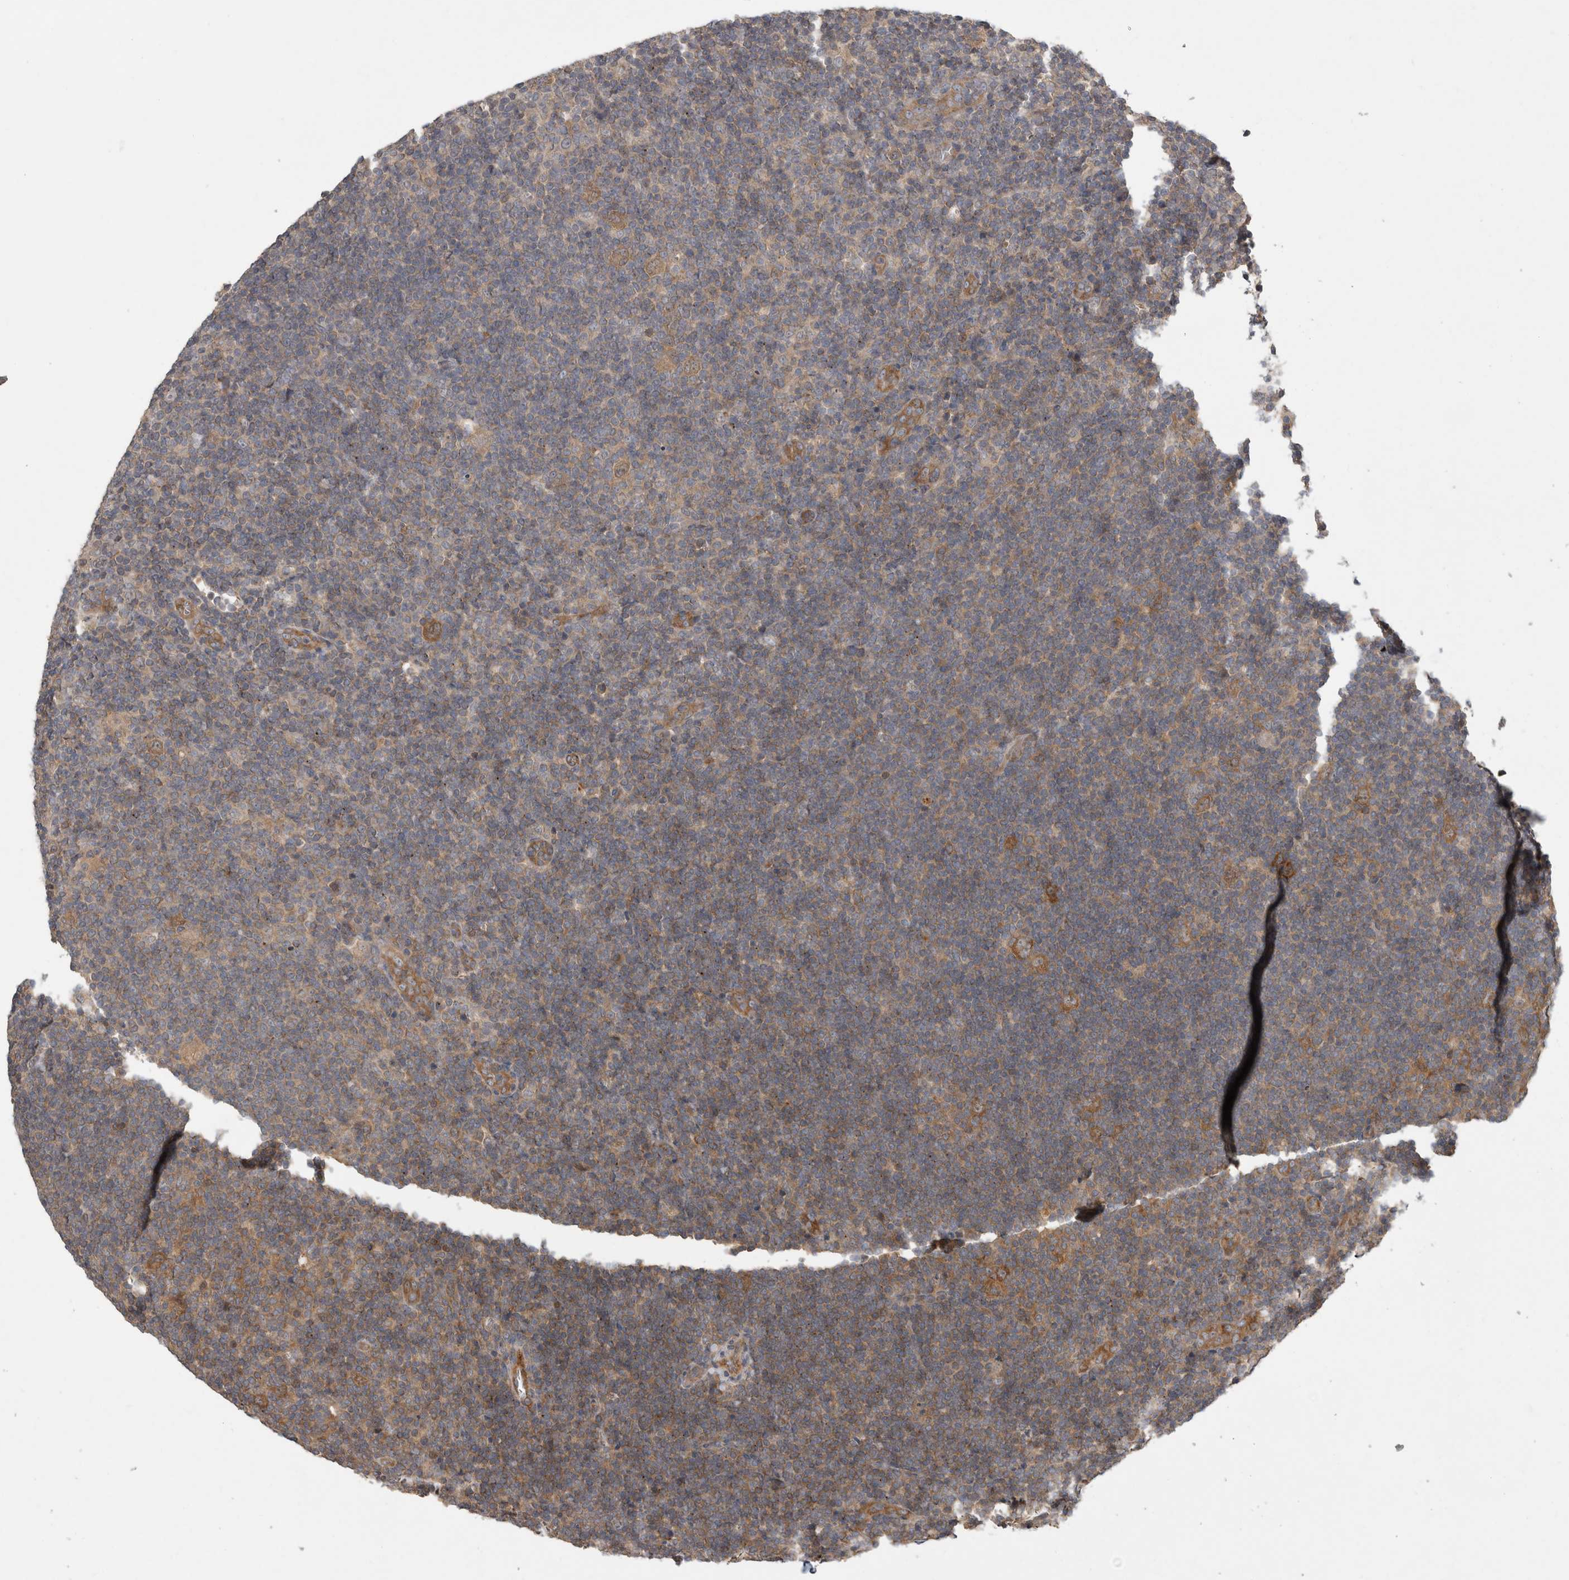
{"staining": {"intensity": "moderate", "quantity": ">75%", "location": "cytoplasmic/membranous"}, "tissue": "lymphoma", "cell_type": "Tumor cells", "image_type": "cancer", "snomed": [{"axis": "morphology", "description": "Hodgkin's disease, NOS"}, {"axis": "topography", "description": "Lymph node"}], "caption": "Hodgkin's disease was stained to show a protein in brown. There is medium levels of moderate cytoplasmic/membranous expression in approximately >75% of tumor cells. (Stains: DAB in brown, nuclei in blue, Microscopy: brightfield microscopy at high magnification).", "gene": "TRMT61B", "patient": {"sex": "female", "age": 57}}